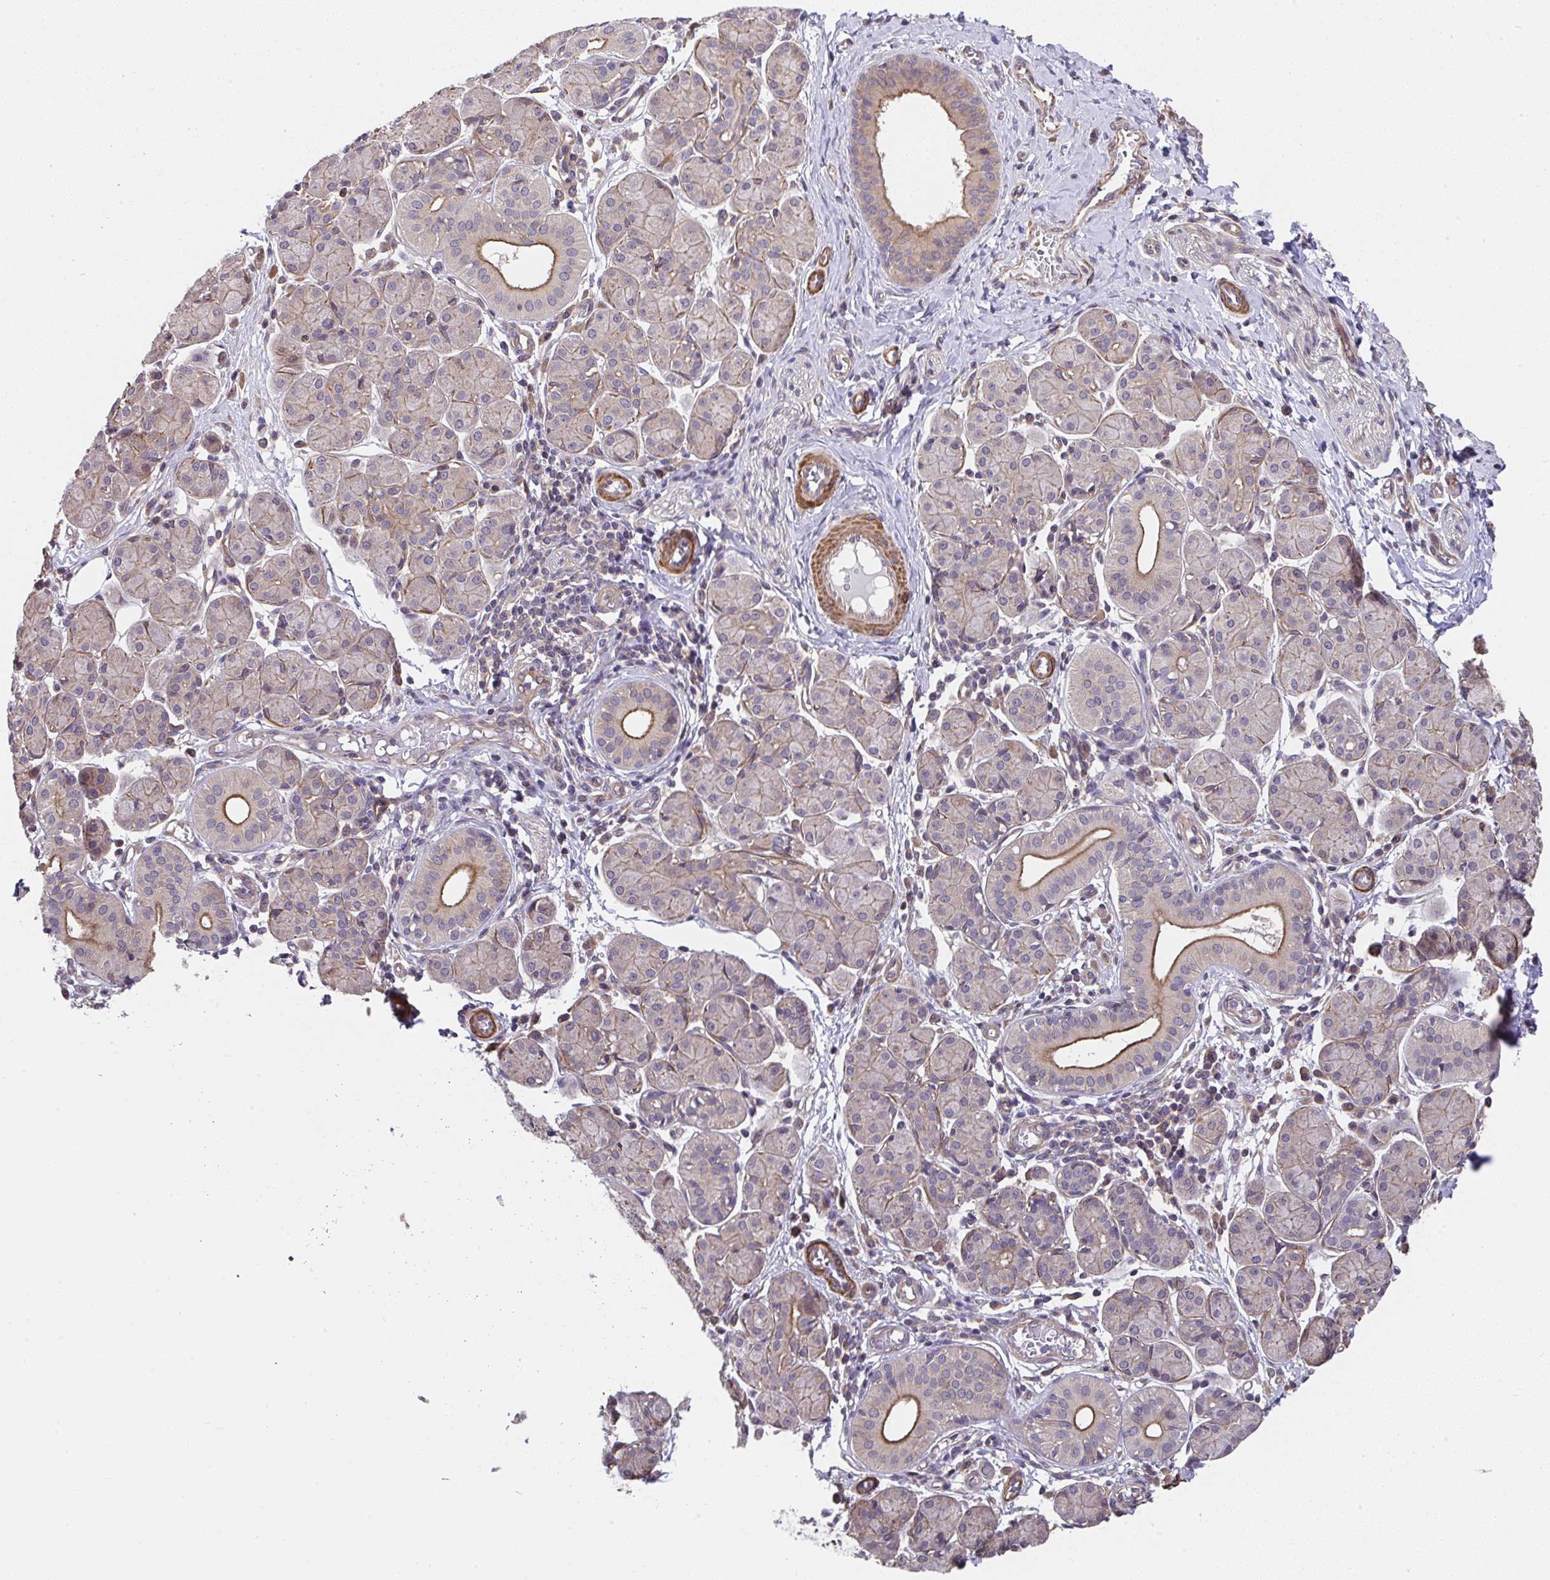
{"staining": {"intensity": "moderate", "quantity": "<25%", "location": "cytoplasmic/membranous"}, "tissue": "salivary gland", "cell_type": "Glandular cells", "image_type": "normal", "snomed": [{"axis": "morphology", "description": "Normal tissue, NOS"}, {"axis": "morphology", "description": "Inflammation, NOS"}, {"axis": "topography", "description": "Lymph node"}, {"axis": "topography", "description": "Salivary gland"}], "caption": "Immunohistochemical staining of benign salivary gland exhibits moderate cytoplasmic/membranous protein positivity in approximately <25% of glandular cells.", "gene": "ZNF696", "patient": {"sex": "male", "age": 3}}